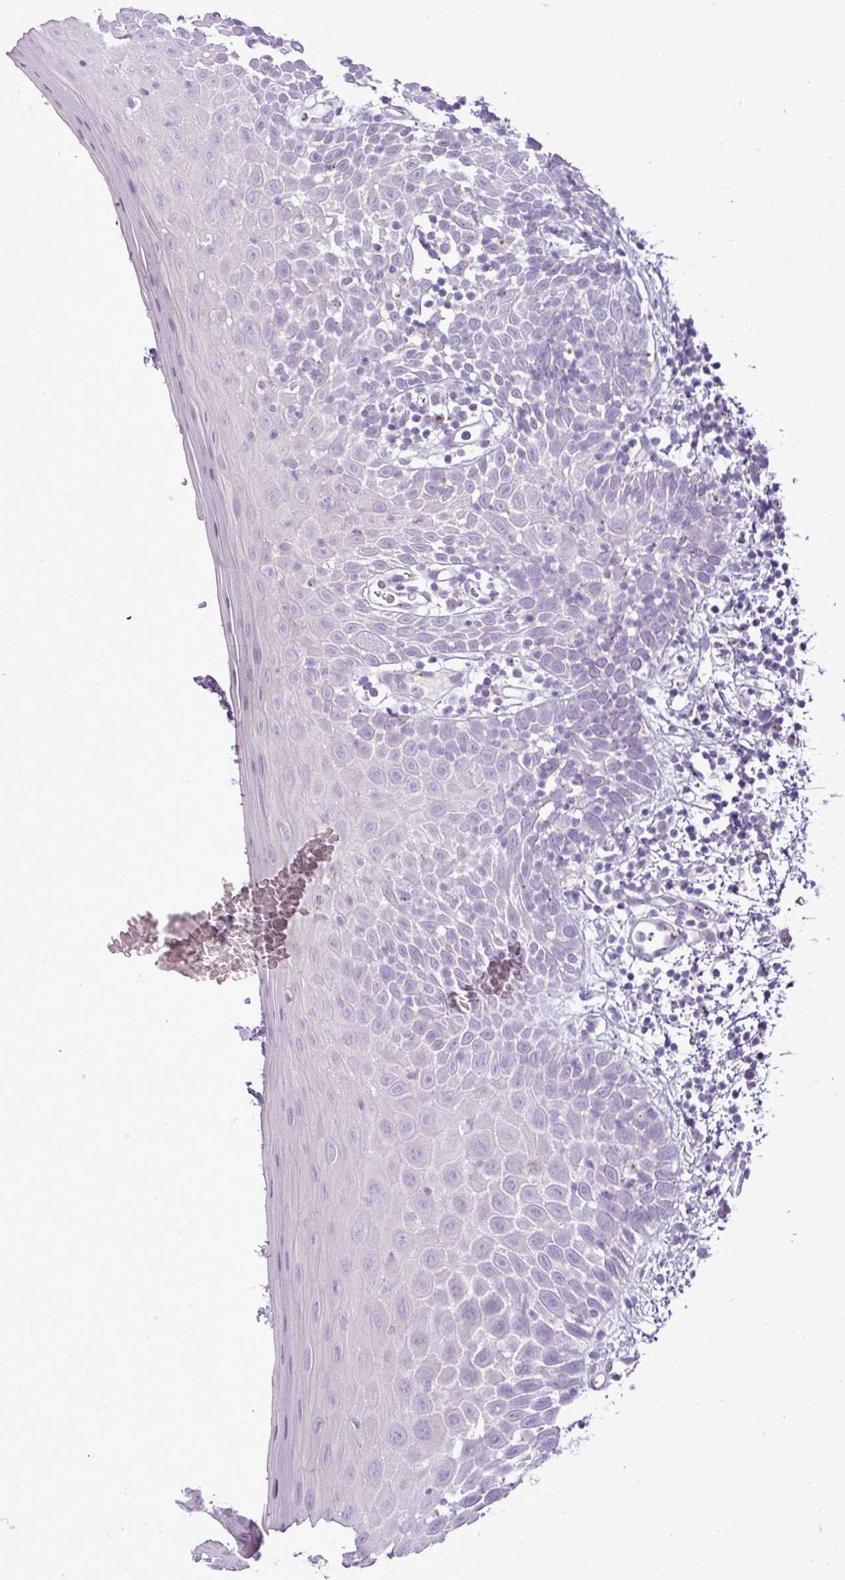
{"staining": {"intensity": "negative", "quantity": "none", "location": "none"}, "tissue": "oral mucosa", "cell_type": "Squamous epithelial cells", "image_type": "normal", "snomed": [{"axis": "morphology", "description": "Normal tissue, NOS"}, {"axis": "morphology", "description": "Squamous cell carcinoma, NOS"}, {"axis": "topography", "description": "Oral tissue"}, {"axis": "topography", "description": "Tounge, NOS"}, {"axis": "topography", "description": "Head-Neck"}], "caption": "Image shows no significant protein expression in squamous epithelial cells of benign oral mucosa.", "gene": "FAM43A", "patient": {"sex": "male", "age": 76}}